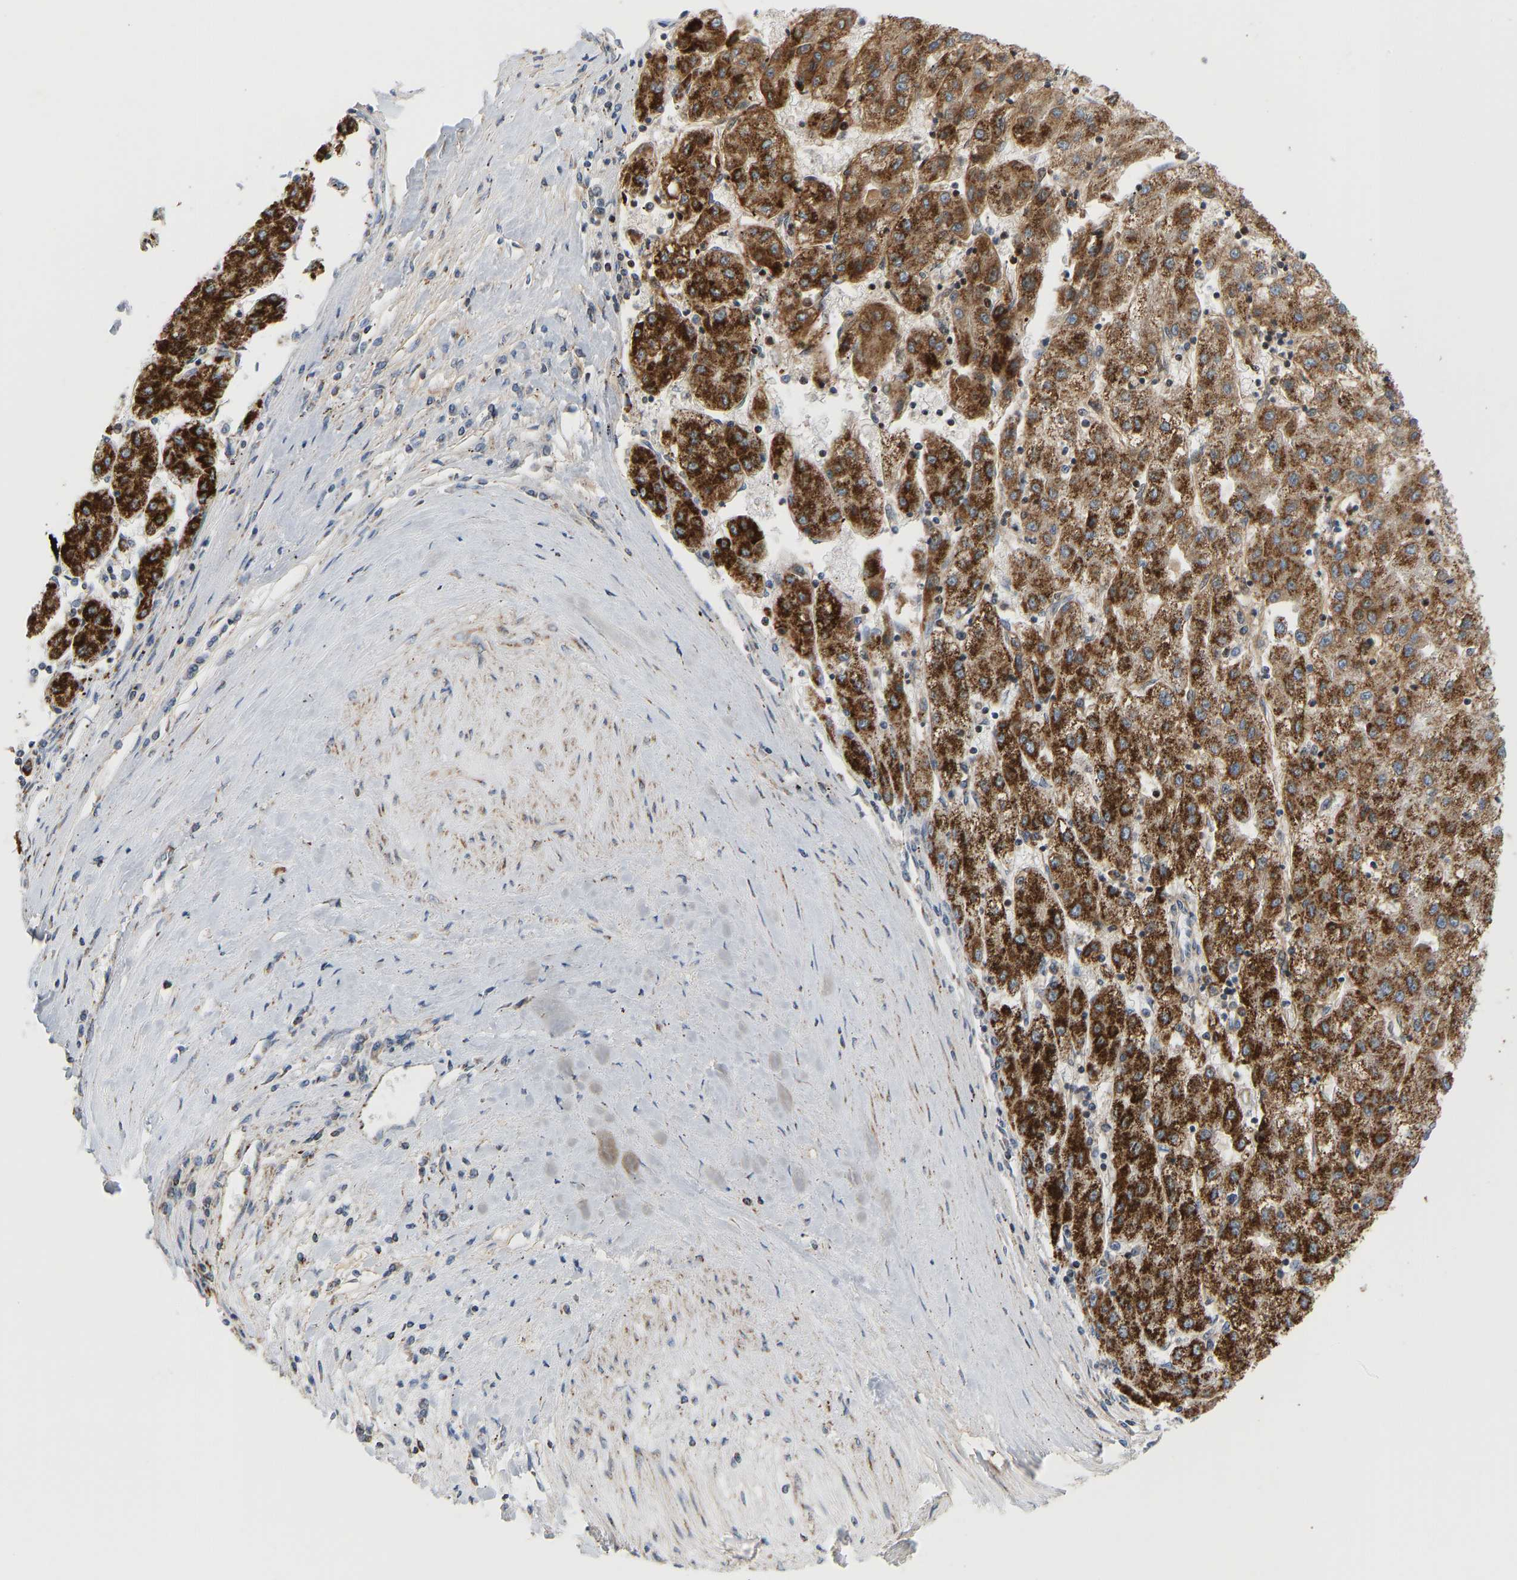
{"staining": {"intensity": "strong", "quantity": ">75%", "location": "cytoplasmic/membranous"}, "tissue": "liver cancer", "cell_type": "Tumor cells", "image_type": "cancer", "snomed": [{"axis": "morphology", "description": "Carcinoma, Hepatocellular, NOS"}, {"axis": "topography", "description": "Liver"}], "caption": "Immunohistochemistry (IHC) (DAB (3,3'-diaminobenzidine)) staining of human liver hepatocellular carcinoma demonstrates strong cytoplasmic/membranous protein staining in approximately >75% of tumor cells. (Brightfield microscopy of DAB IHC at high magnification).", "gene": "GPSM2", "patient": {"sex": "male", "age": 72}}